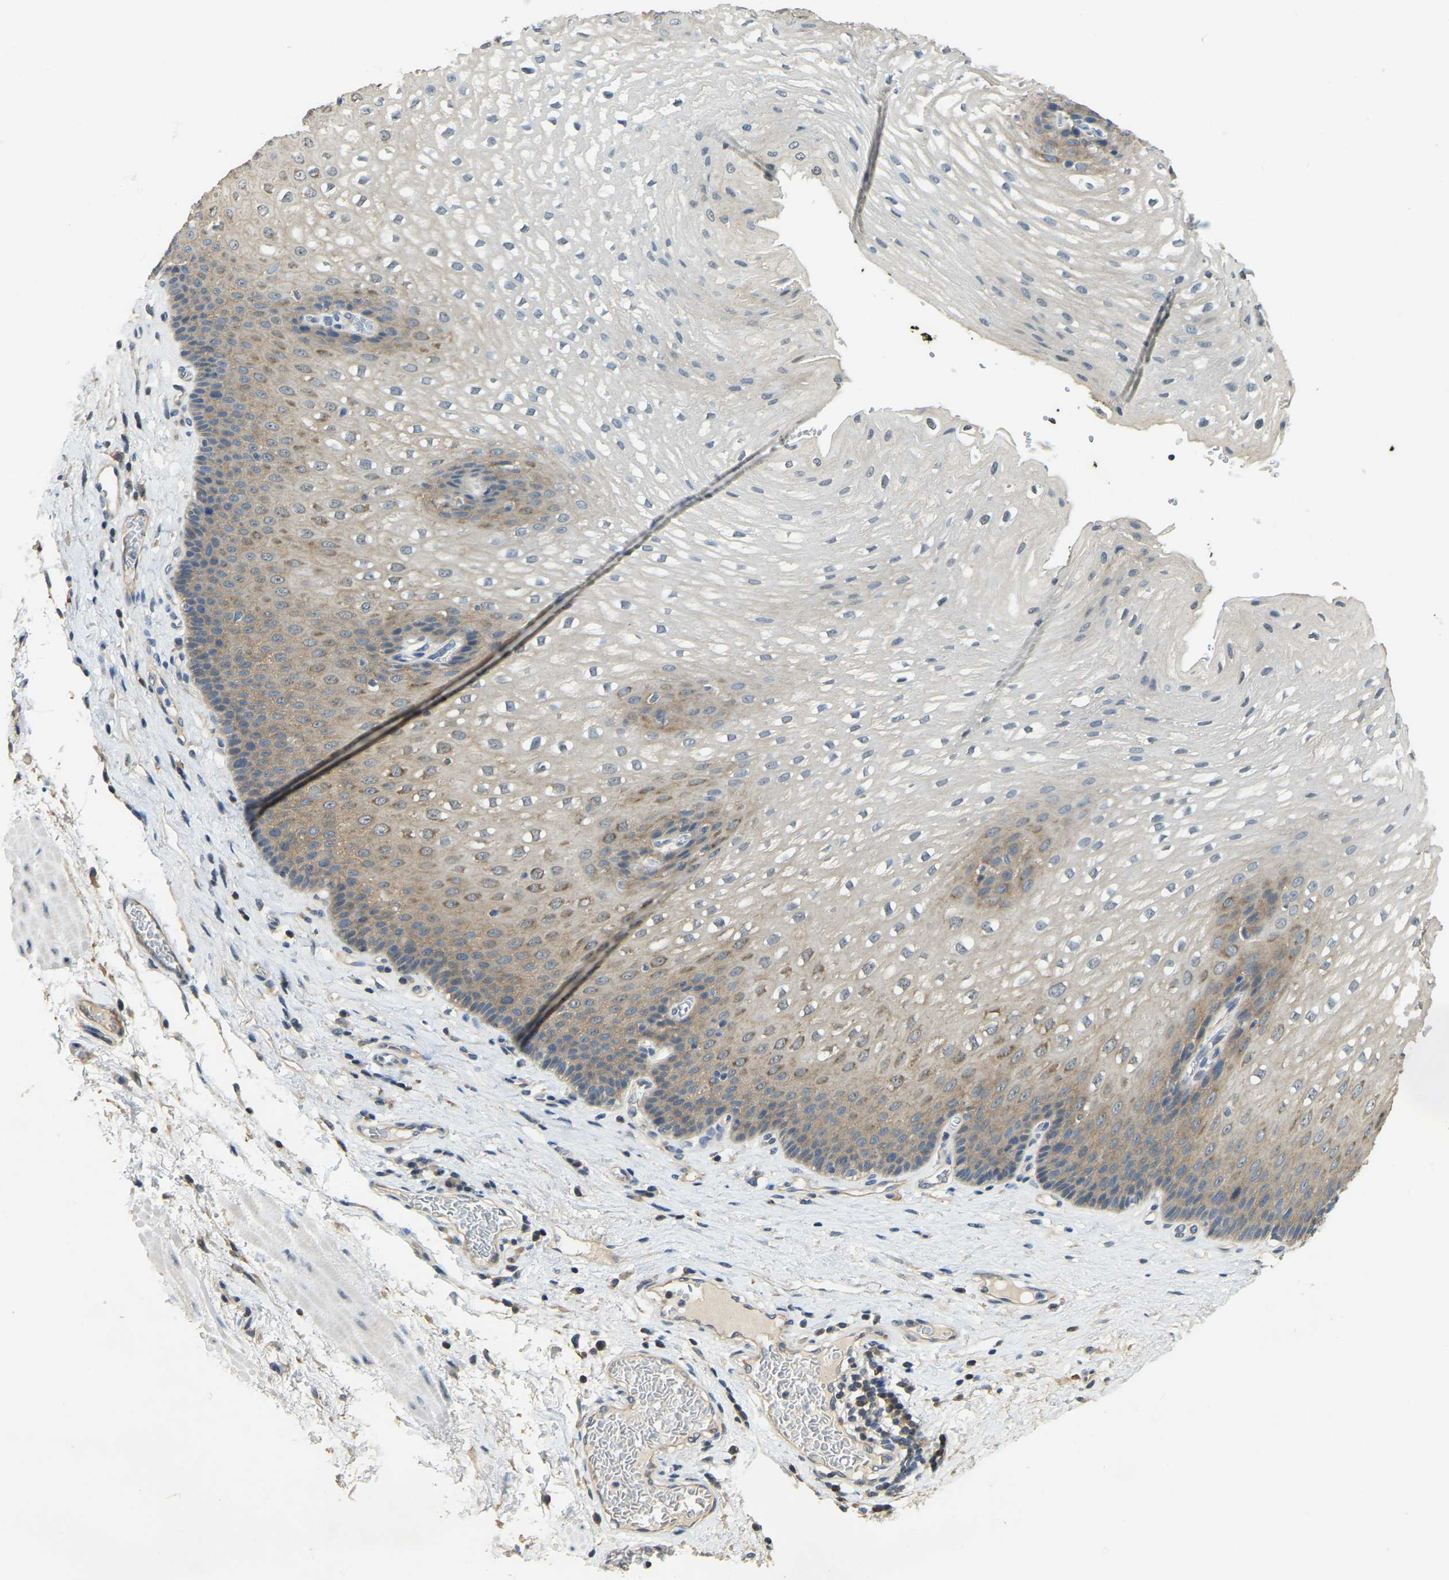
{"staining": {"intensity": "moderate", "quantity": "<25%", "location": "cytoplasmic/membranous"}, "tissue": "esophagus", "cell_type": "Squamous epithelial cells", "image_type": "normal", "snomed": [{"axis": "morphology", "description": "Normal tissue, NOS"}, {"axis": "topography", "description": "Esophagus"}], "caption": "Normal esophagus demonstrates moderate cytoplasmic/membranous positivity in approximately <25% of squamous epithelial cells.", "gene": "AHNAK", "patient": {"sex": "male", "age": 48}}